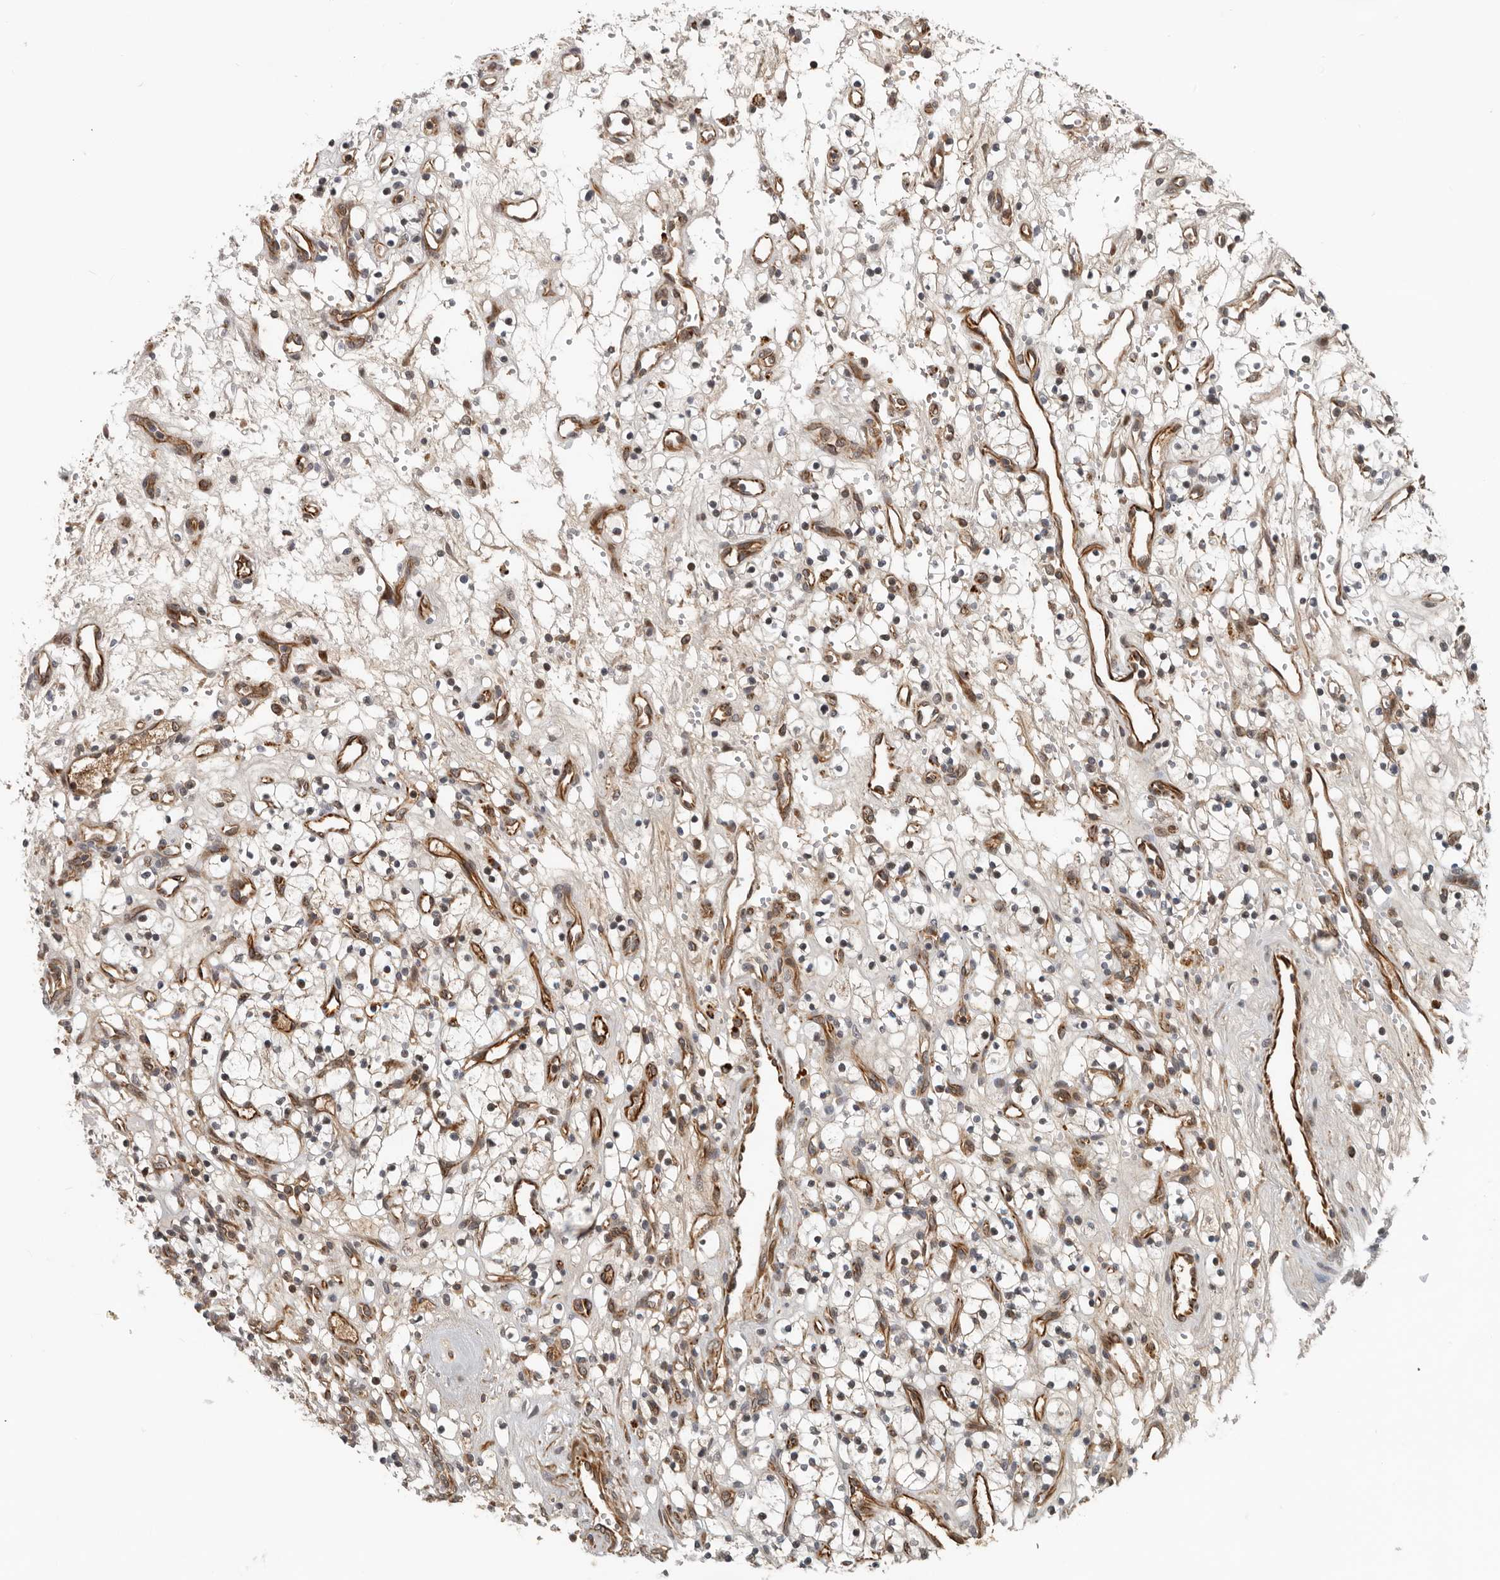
{"staining": {"intensity": "weak", "quantity": "25%-75%", "location": "cytoplasmic/membranous"}, "tissue": "renal cancer", "cell_type": "Tumor cells", "image_type": "cancer", "snomed": [{"axis": "morphology", "description": "Adenocarcinoma, NOS"}, {"axis": "topography", "description": "Kidney"}], "caption": "Protein positivity by IHC displays weak cytoplasmic/membranous expression in about 25%-75% of tumor cells in renal cancer.", "gene": "RNF157", "patient": {"sex": "female", "age": 57}}